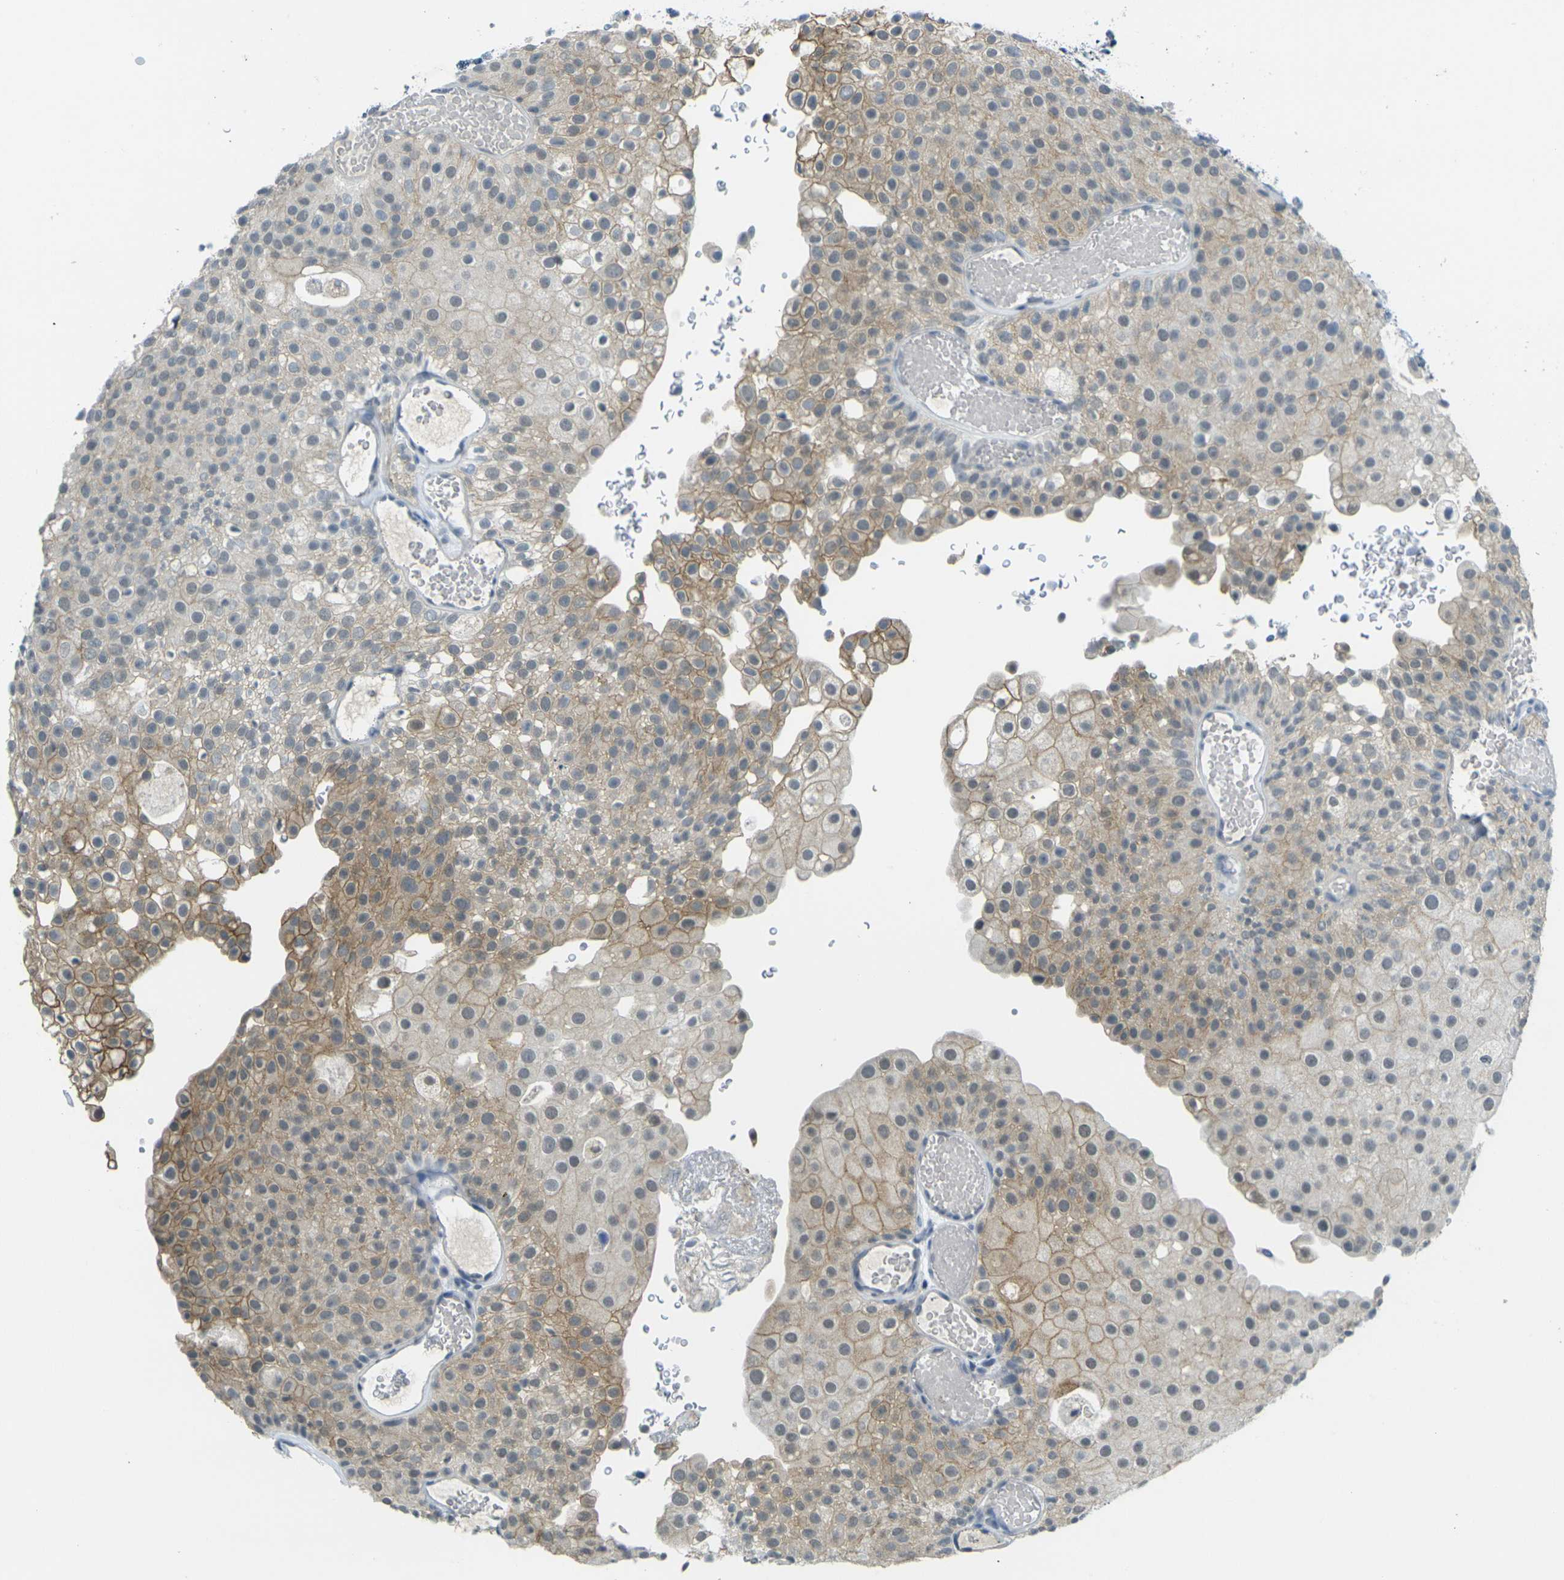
{"staining": {"intensity": "moderate", "quantity": ">75%", "location": "cytoplasmic/membranous"}, "tissue": "urothelial cancer", "cell_type": "Tumor cells", "image_type": "cancer", "snomed": [{"axis": "morphology", "description": "Urothelial carcinoma, Low grade"}, {"axis": "topography", "description": "Urinary bladder"}], "caption": "High-magnification brightfield microscopy of urothelial cancer stained with DAB (3,3'-diaminobenzidine) (brown) and counterstained with hematoxylin (blue). tumor cells exhibit moderate cytoplasmic/membranous staining is identified in approximately>75% of cells.", "gene": "SPTBN2", "patient": {"sex": "male", "age": 78}}